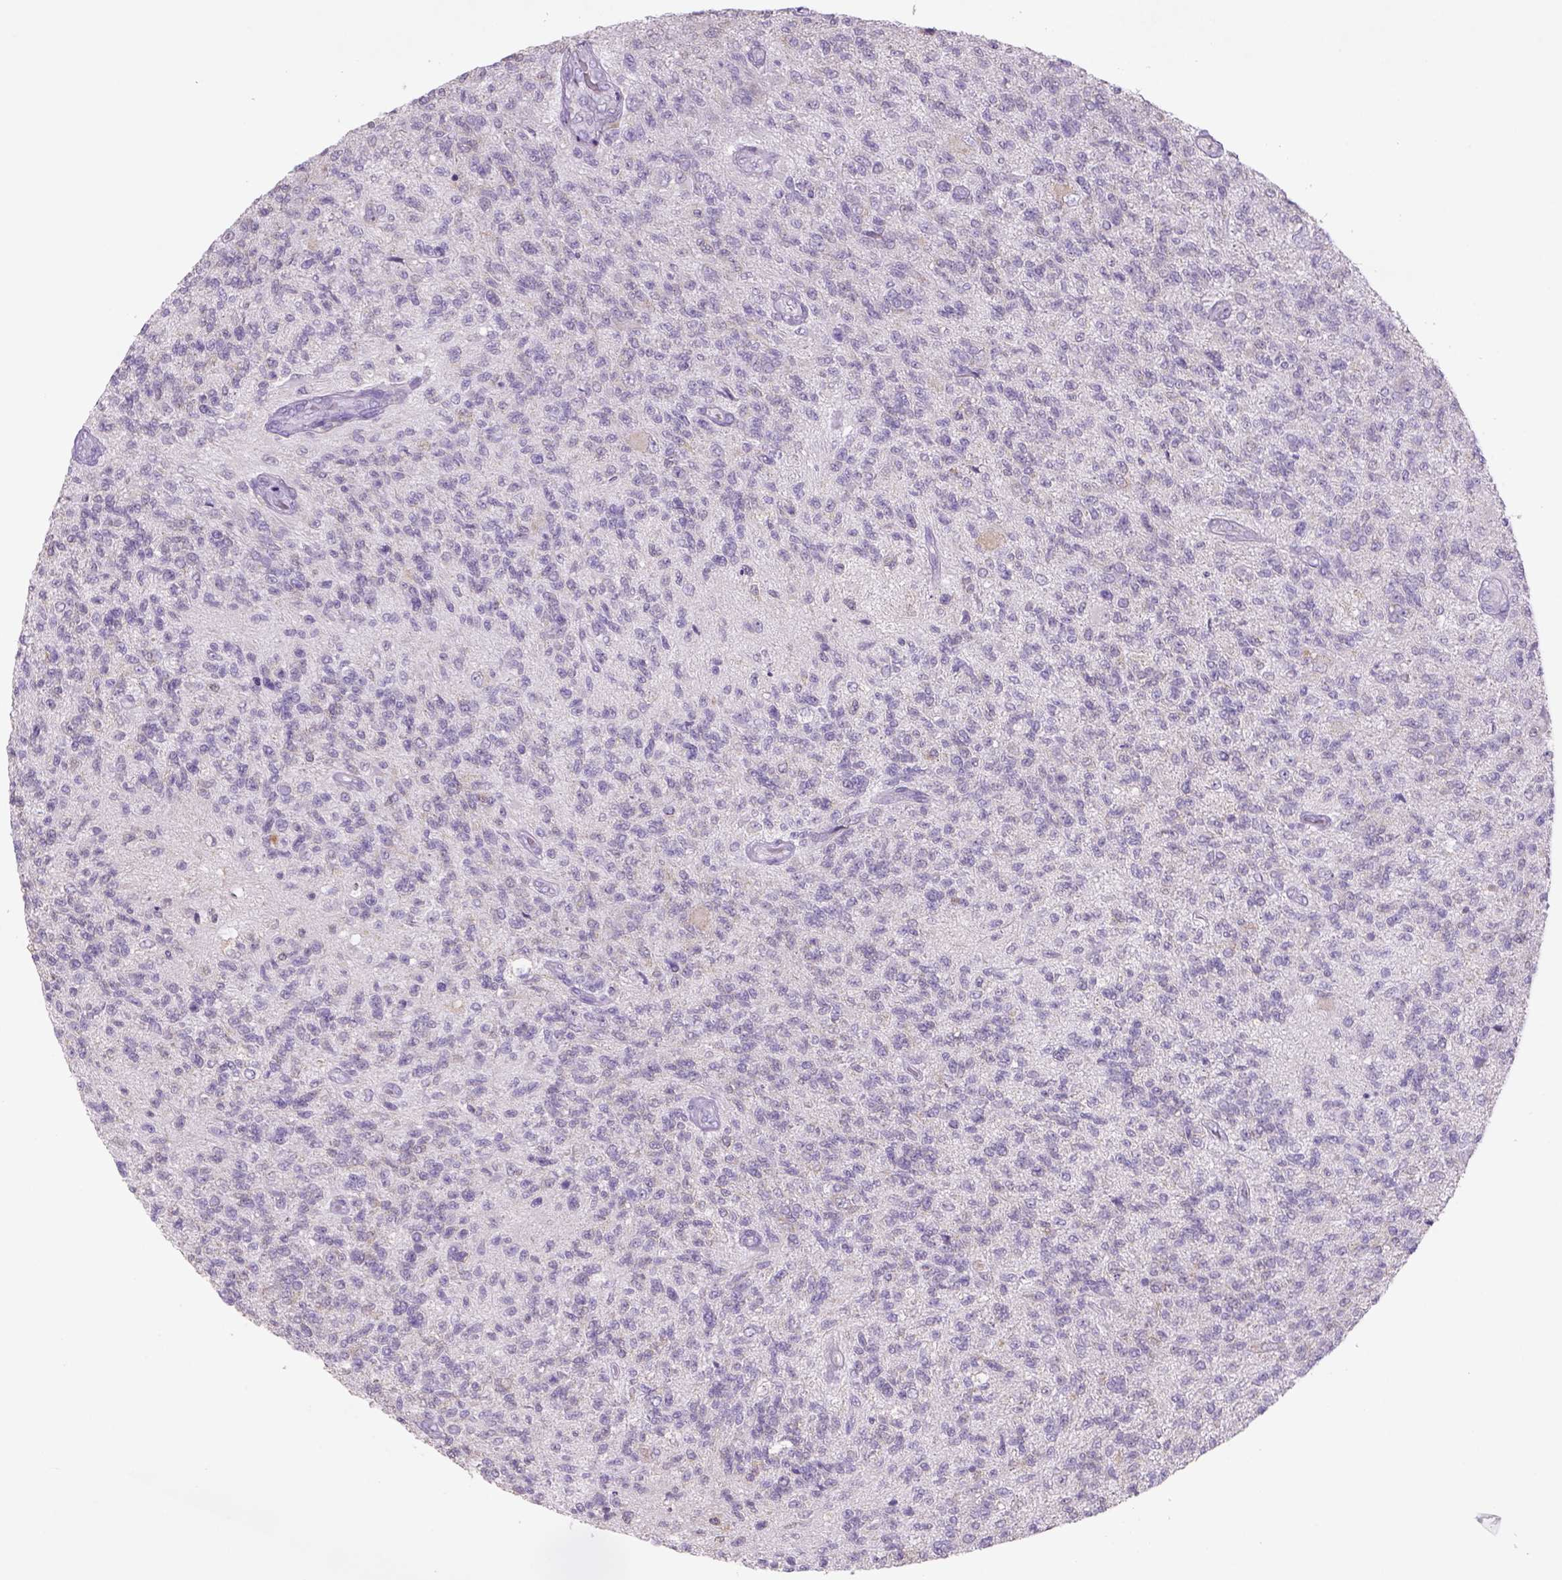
{"staining": {"intensity": "negative", "quantity": "none", "location": "none"}, "tissue": "glioma", "cell_type": "Tumor cells", "image_type": "cancer", "snomed": [{"axis": "morphology", "description": "Glioma, malignant, High grade"}, {"axis": "topography", "description": "Brain"}], "caption": "Immunohistochemical staining of malignant glioma (high-grade) demonstrates no significant positivity in tumor cells. Brightfield microscopy of IHC stained with DAB (3,3'-diaminobenzidine) (brown) and hematoxylin (blue), captured at high magnification.", "gene": "NAALAD2", "patient": {"sex": "male", "age": 56}}